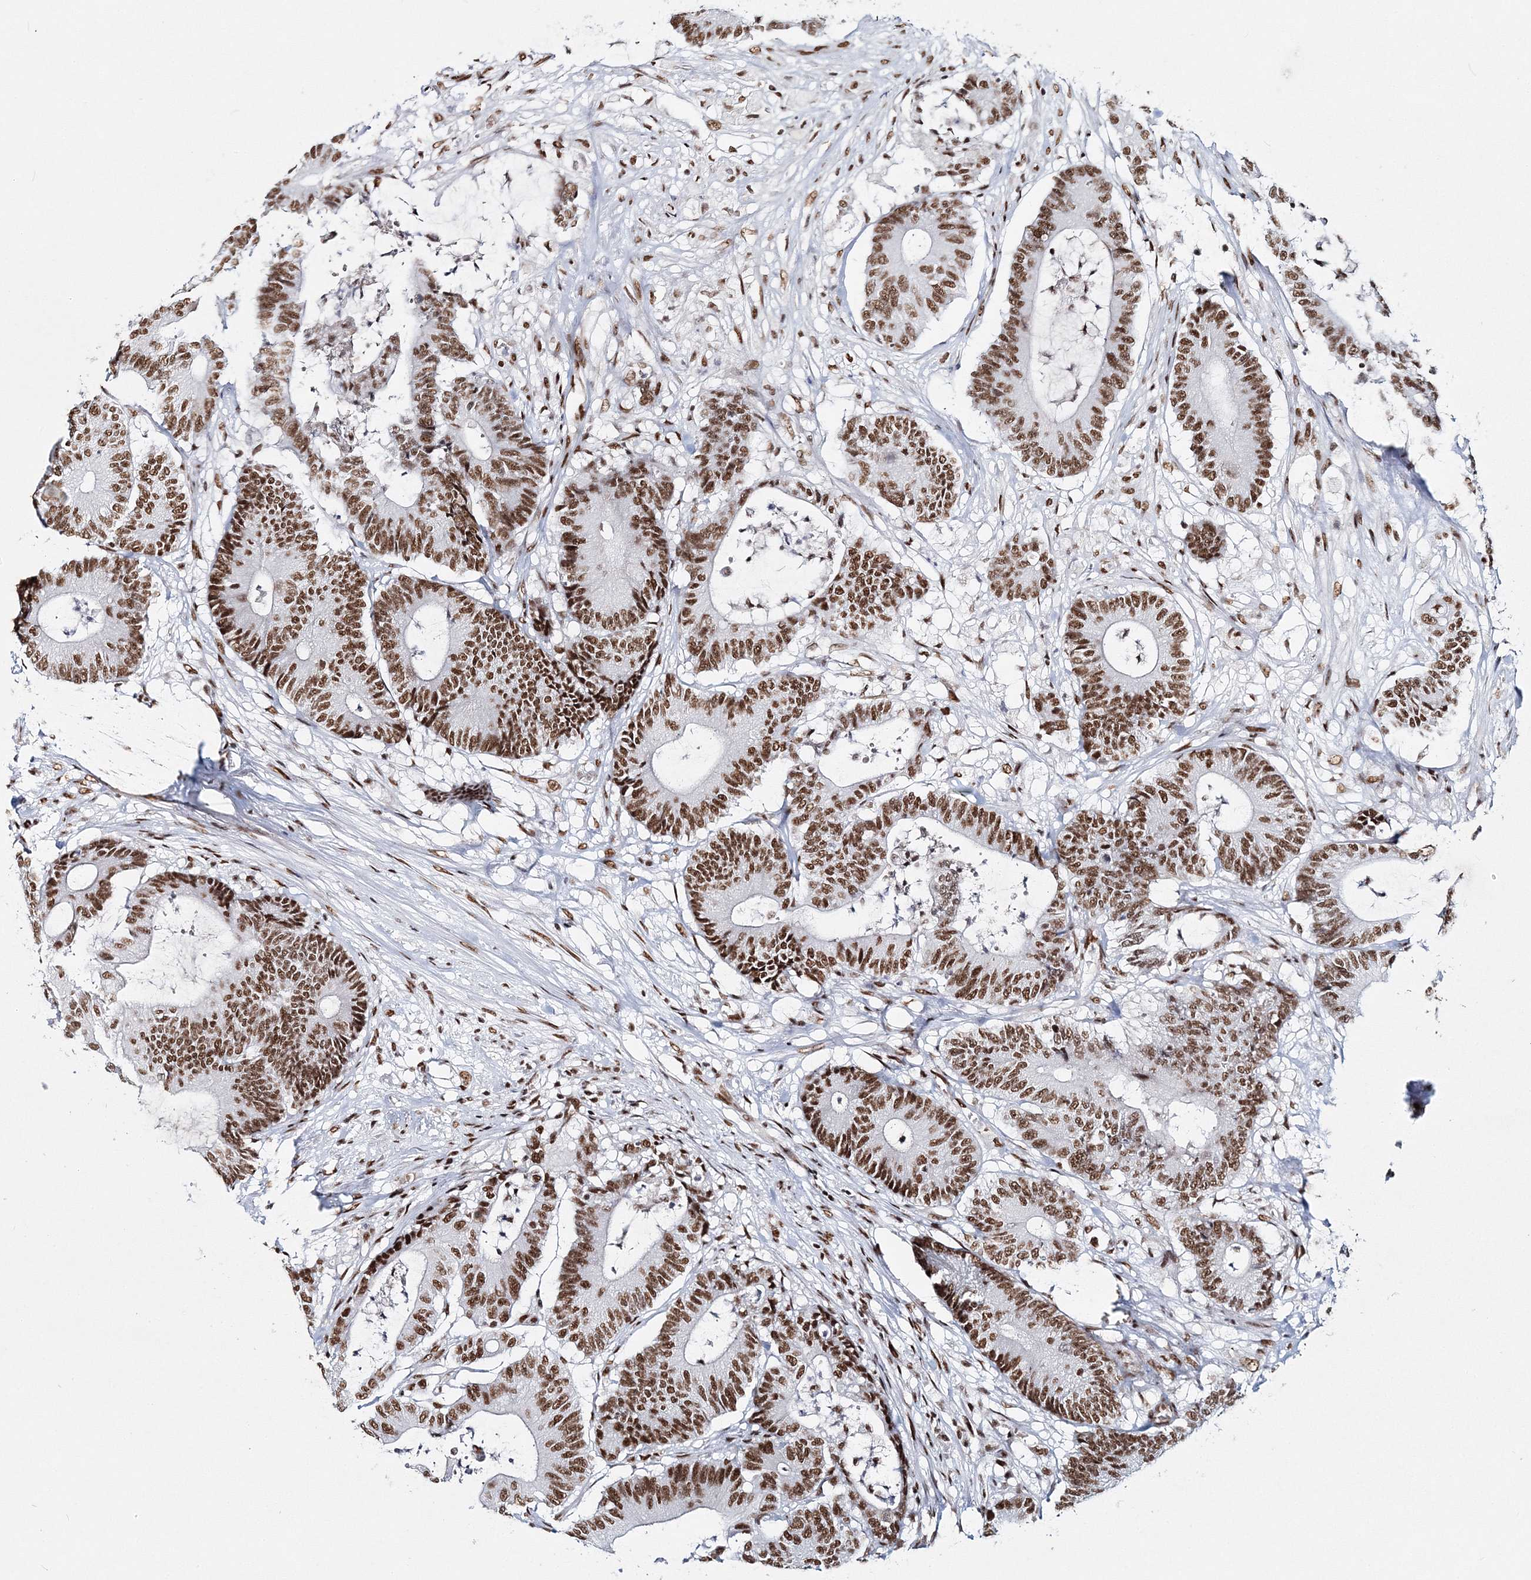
{"staining": {"intensity": "moderate", "quantity": ">75%", "location": "nuclear"}, "tissue": "colorectal cancer", "cell_type": "Tumor cells", "image_type": "cancer", "snomed": [{"axis": "morphology", "description": "Adenocarcinoma, NOS"}, {"axis": "topography", "description": "Colon"}], "caption": "Protein staining of colorectal cancer tissue demonstrates moderate nuclear staining in about >75% of tumor cells. (DAB IHC, brown staining for protein, blue staining for nuclei).", "gene": "QRICH1", "patient": {"sex": "female", "age": 84}}